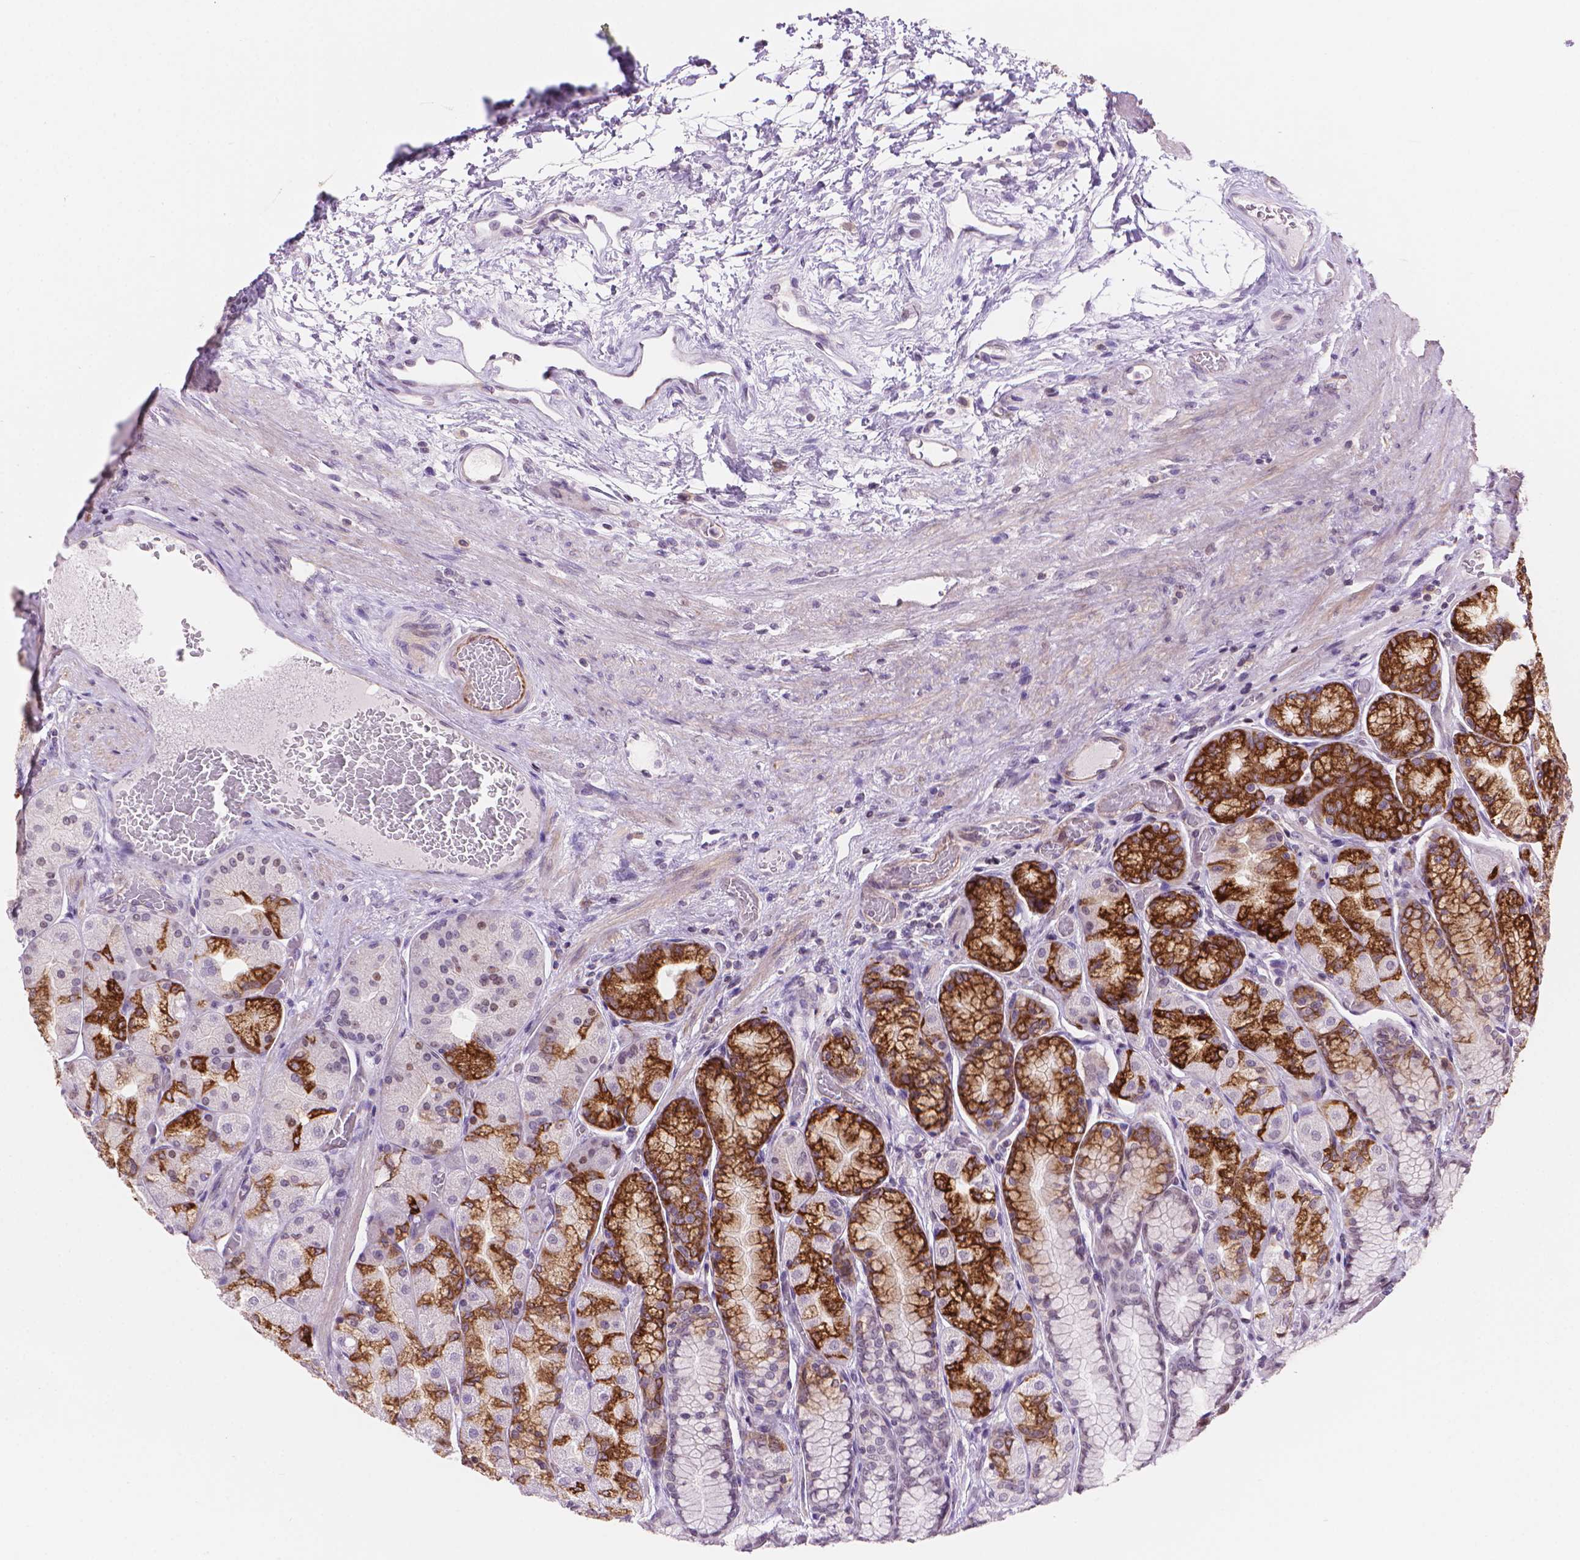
{"staining": {"intensity": "strong", "quantity": "25%-75%", "location": "cytoplasmic/membranous,nuclear"}, "tissue": "stomach", "cell_type": "Glandular cells", "image_type": "normal", "snomed": [{"axis": "morphology", "description": "Normal tissue, NOS"}, {"axis": "morphology", "description": "Adenocarcinoma, NOS"}, {"axis": "morphology", "description": "Adenocarcinoma, High grade"}, {"axis": "topography", "description": "Stomach, upper"}, {"axis": "topography", "description": "Stomach"}], "caption": "High-power microscopy captured an immunohistochemistry (IHC) micrograph of unremarkable stomach, revealing strong cytoplasmic/membranous,nuclear expression in approximately 25%-75% of glandular cells. The protein of interest is shown in brown color, while the nuclei are stained blue.", "gene": "TMEM184A", "patient": {"sex": "female", "age": 65}}